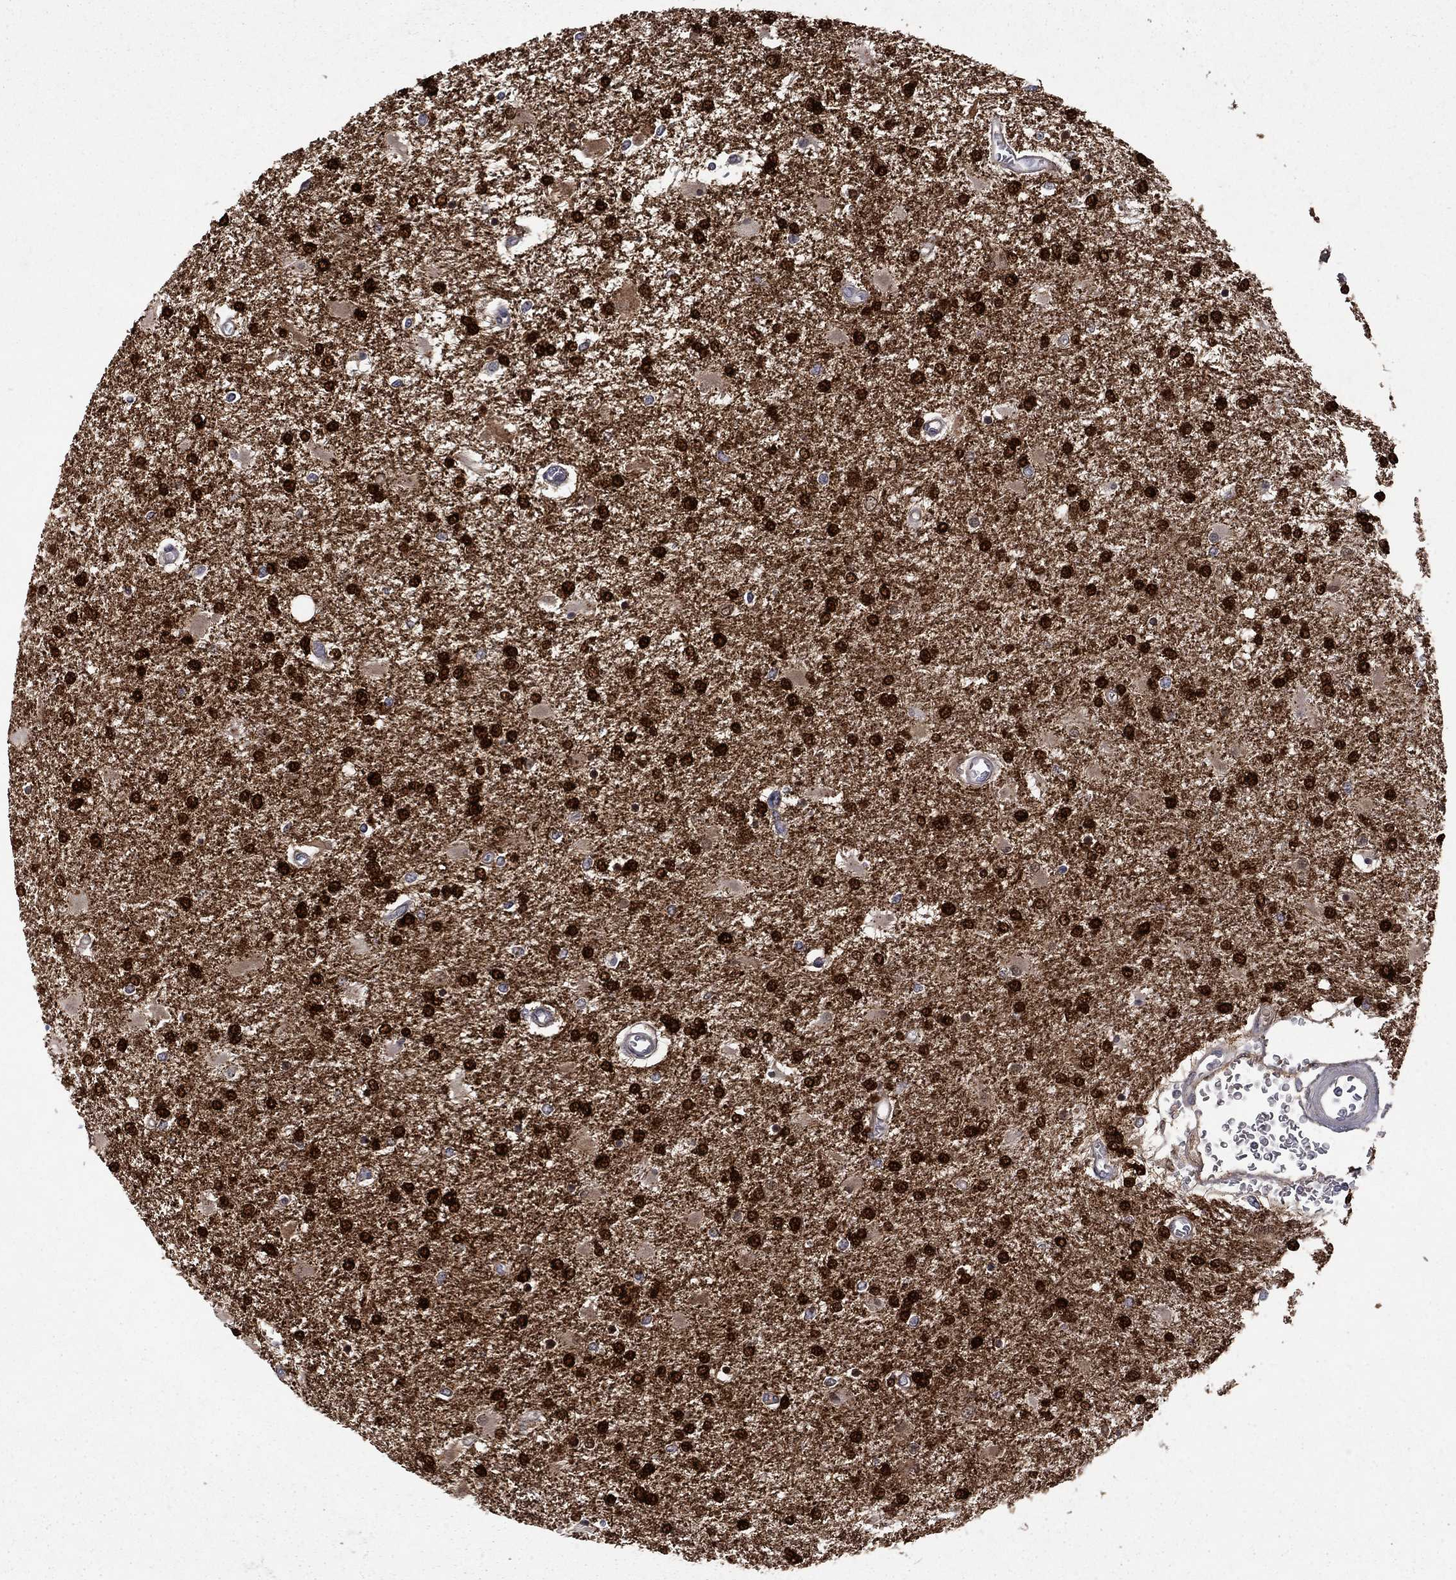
{"staining": {"intensity": "strong", "quantity": ">75%", "location": "nuclear"}, "tissue": "glioma", "cell_type": "Tumor cells", "image_type": "cancer", "snomed": [{"axis": "morphology", "description": "Glioma, malignant, High grade"}, {"axis": "topography", "description": "Cerebral cortex"}], "caption": "Immunohistochemistry (IHC) (DAB) staining of human glioma shows strong nuclear protein positivity in about >75% of tumor cells. The protein is stained brown, and the nuclei are stained in blue (DAB (3,3'-diaminobenzidine) IHC with brightfield microscopy, high magnification).", "gene": "CBR1", "patient": {"sex": "male", "age": 79}}